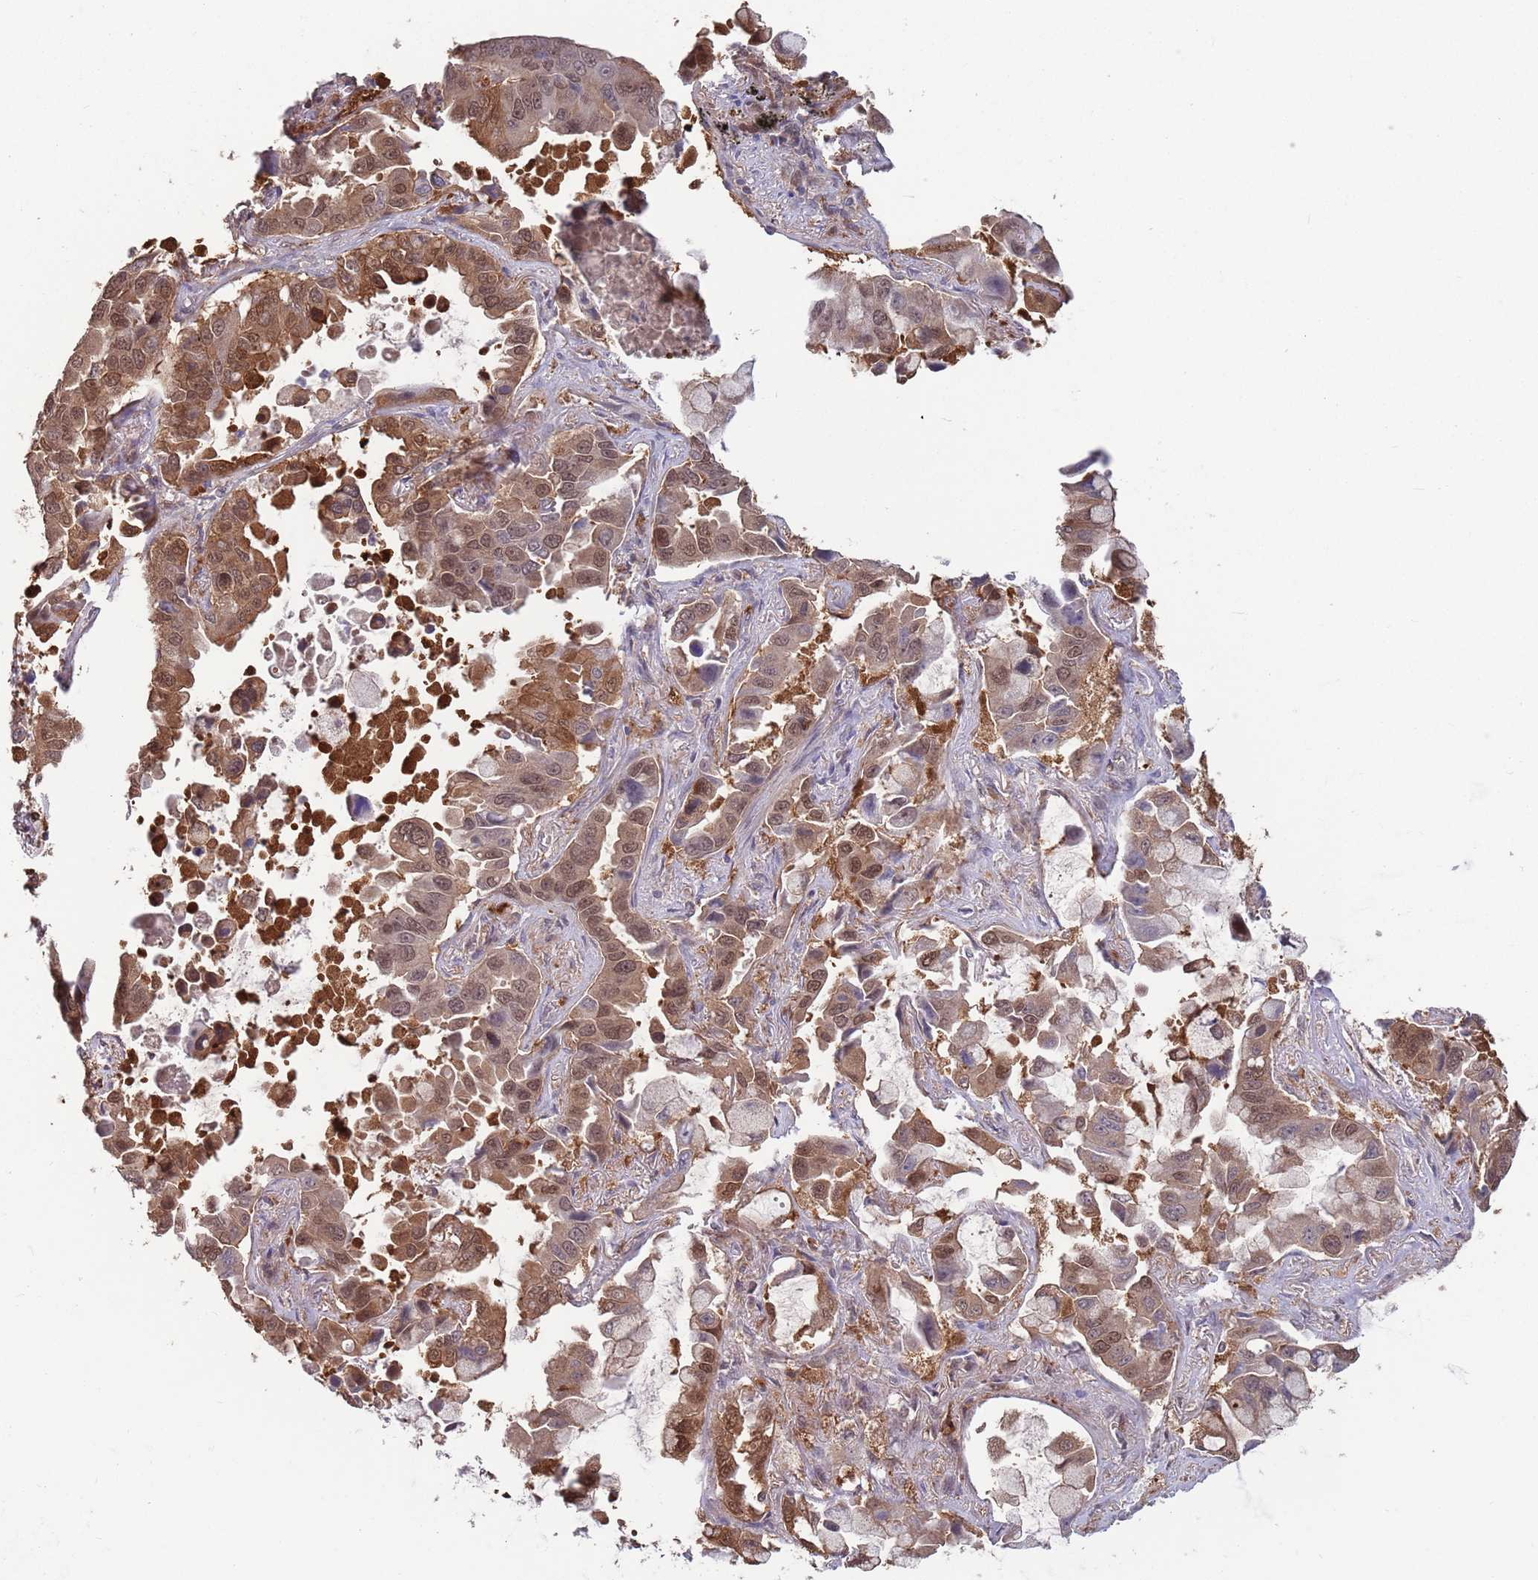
{"staining": {"intensity": "moderate", "quantity": ">75%", "location": "cytoplasmic/membranous,nuclear"}, "tissue": "lung cancer", "cell_type": "Tumor cells", "image_type": "cancer", "snomed": [{"axis": "morphology", "description": "Adenocarcinoma, NOS"}, {"axis": "topography", "description": "Lung"}], "caption": "There is medium levels of moderate cytoplasmic/membranous and nuclear staining in tumor cells of lung cancer, as demonstrated by immunohistochemical staining (brown color).", "gene": "SALL1", "patient": {"sex": "male", "age": 64}}